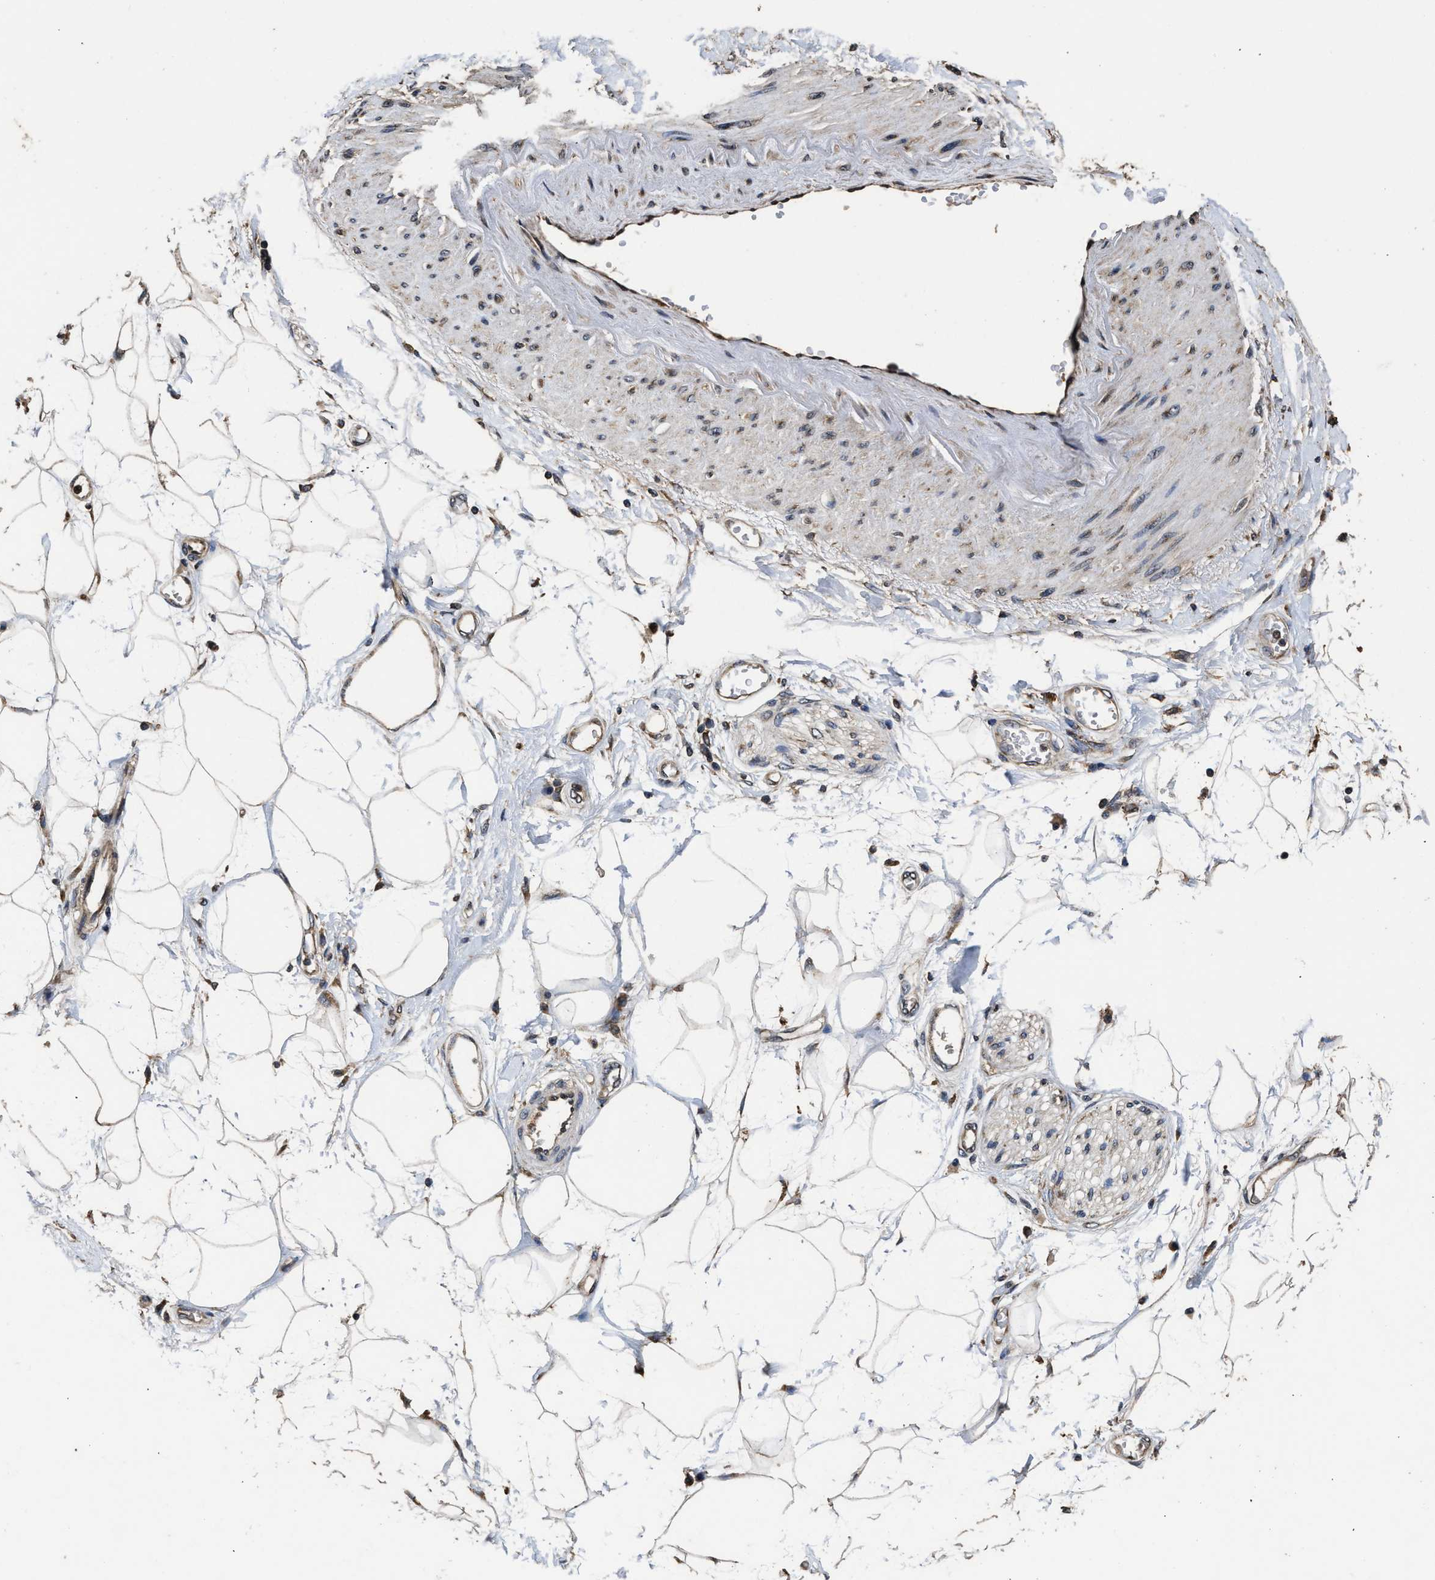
{"staining": {"intensity": "moderate", "quantity": ">75%", "location": "cytoplasmic/membranous"}, "tissue": "adipose tissue", "cell_type": "Adipocytes", "image_type": "normal", "snomed": [{"axis": "morphology", "description": "Normal tissue, NOS"}, {"axis": "morphology", "description": "Adenocarcinoma, NOS"}, {"axis": "topography", "description": "Duodenum"}, {"axis": "topography", "description": "Peripheral nerve tissue"}], "caption": "This is an image of immunohistochemistry (IHC) staining of normal adipose tissue, which shows moderate expression in the cytoplasmic/membranous of adipocytes.", "gene": "EBAG9", "patient": {"sex": "female", "age": 60}}